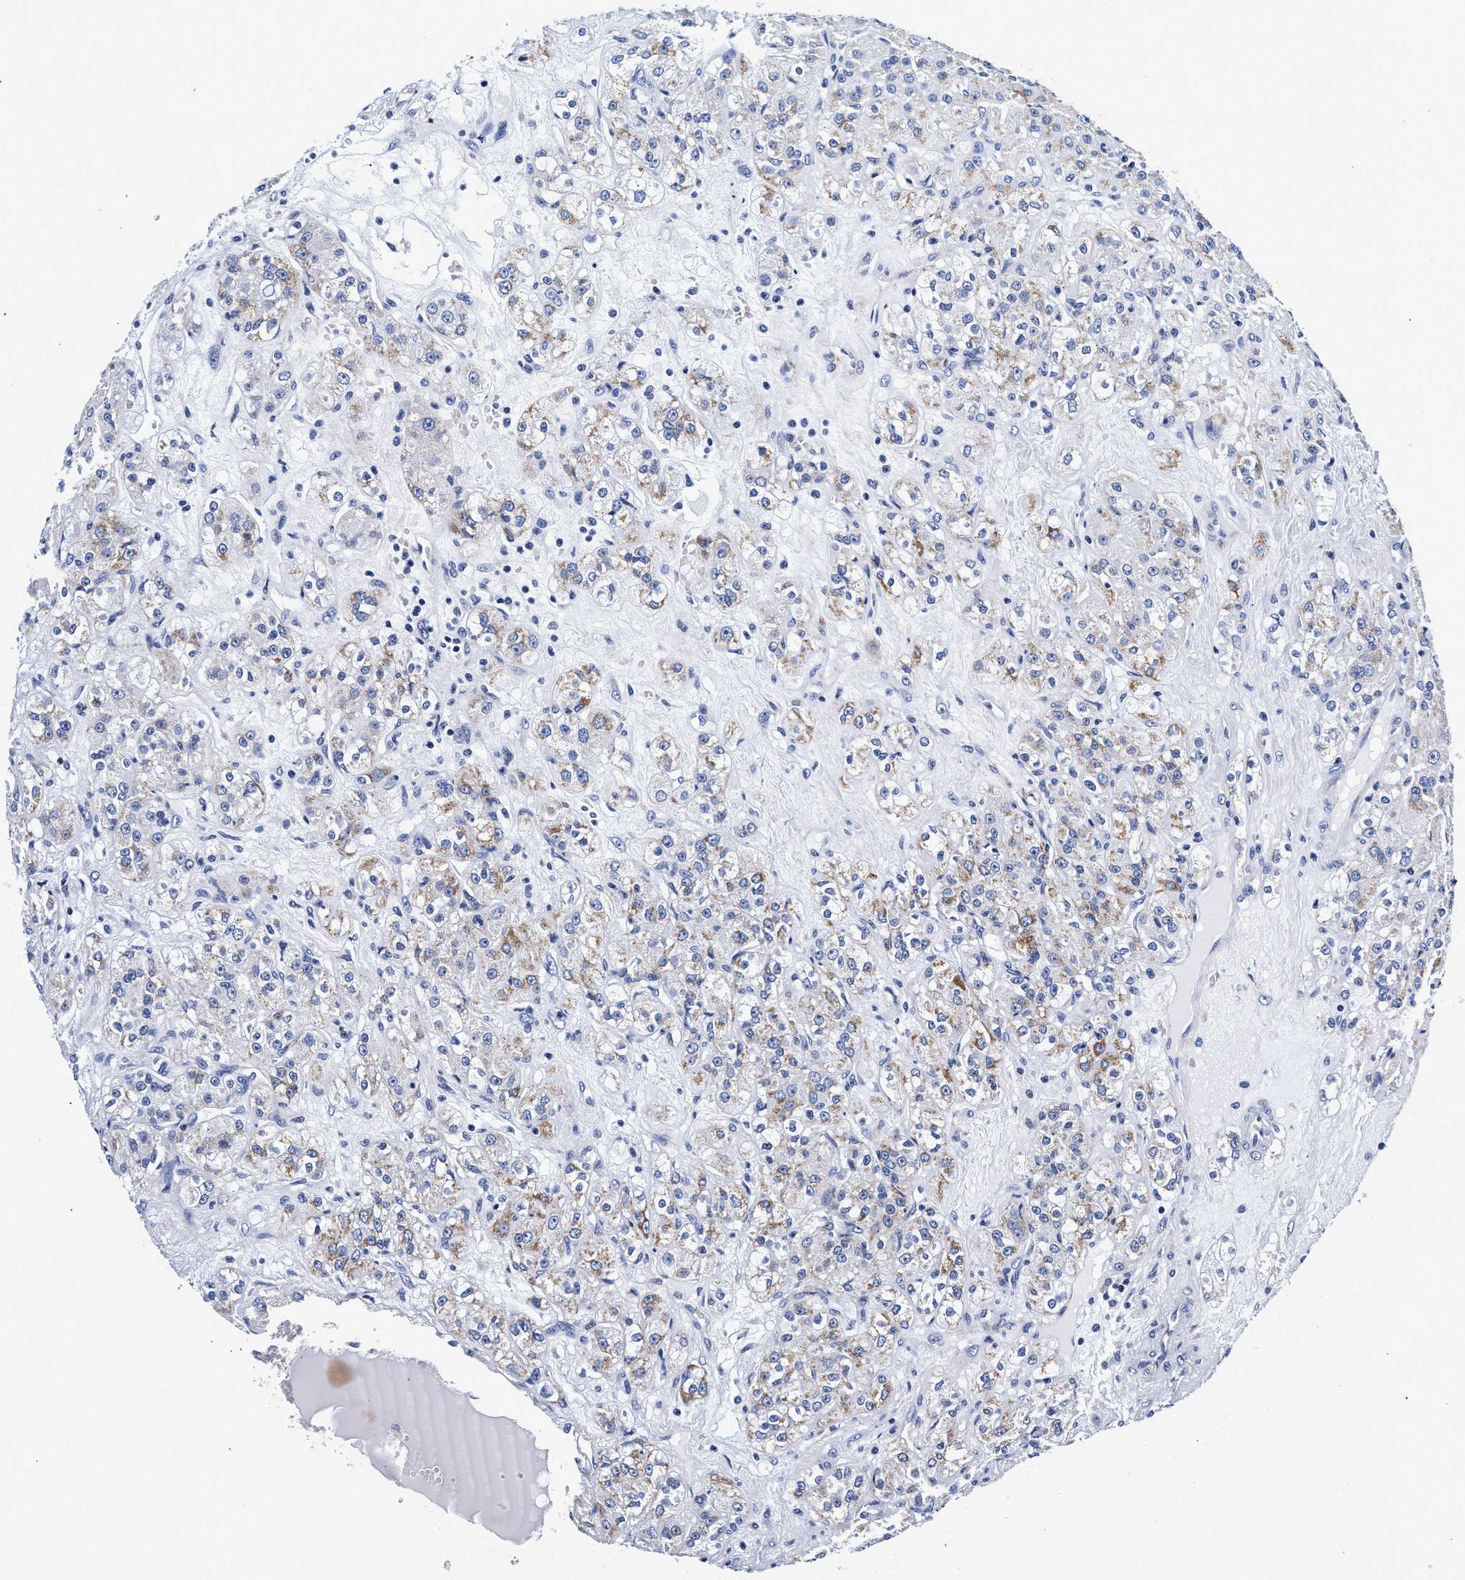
{"staining": {"intensity": "moderate", "quantity": "25%-75%", "location": "cytoplasmic/membranous"}, "tissue": "renal cancer", "cell_type": "Tumor cells", "image_type": "cancer", "snomed": [{"axis": "morphology", "description": "Normal tissue, NOS"}, {"axis": "morphology", "description": "Adenocarcinoma, NOS"}, {"axis": "topography", "description": "Kidney"}], "caption": "A brown stain shows moderate cytoplasmic/membranous expression of a protein in human renal cancer tumor cells.", "gene": "RAB3B", "patient": {"sex": "male", "age": 61}}